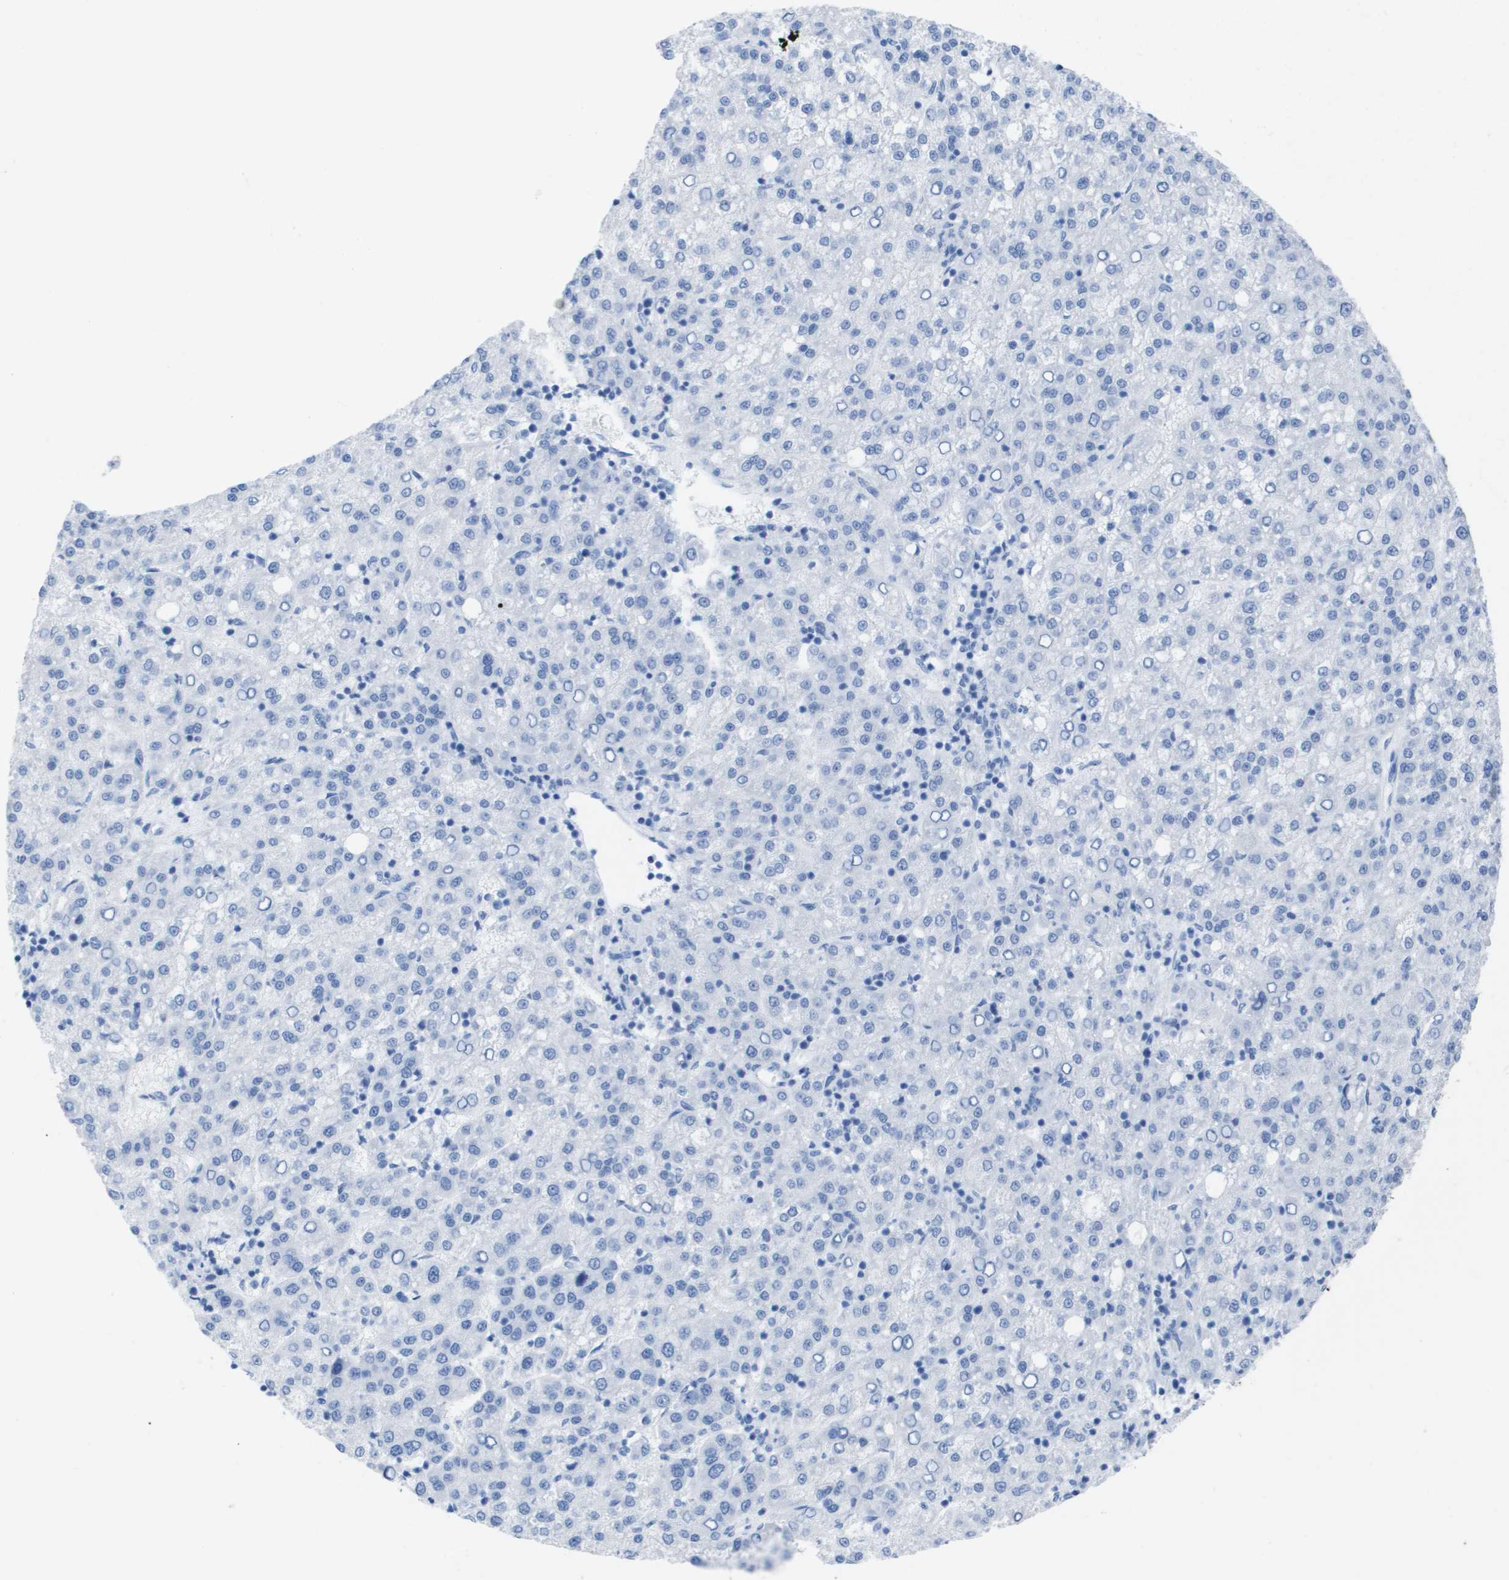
{"staining": {"intensity": "negative", "quantity": "none", "location": "none"}, "tissue": "liver cancer", "cell_type": "Tumor cells", "image_type": "cancer", "snomed": [{"axis": "morphology", "description": "Carcinoma, Hepatocellular, NOS"}, {"axis": "topography", "description": "Liver"}], "caption": "A histopathology image of human hepatocellular carcinoma (liver) is negative for staining in tumor cells.", "gene": "KCNA3", "patient": {"sex": "female", "age": 58}}